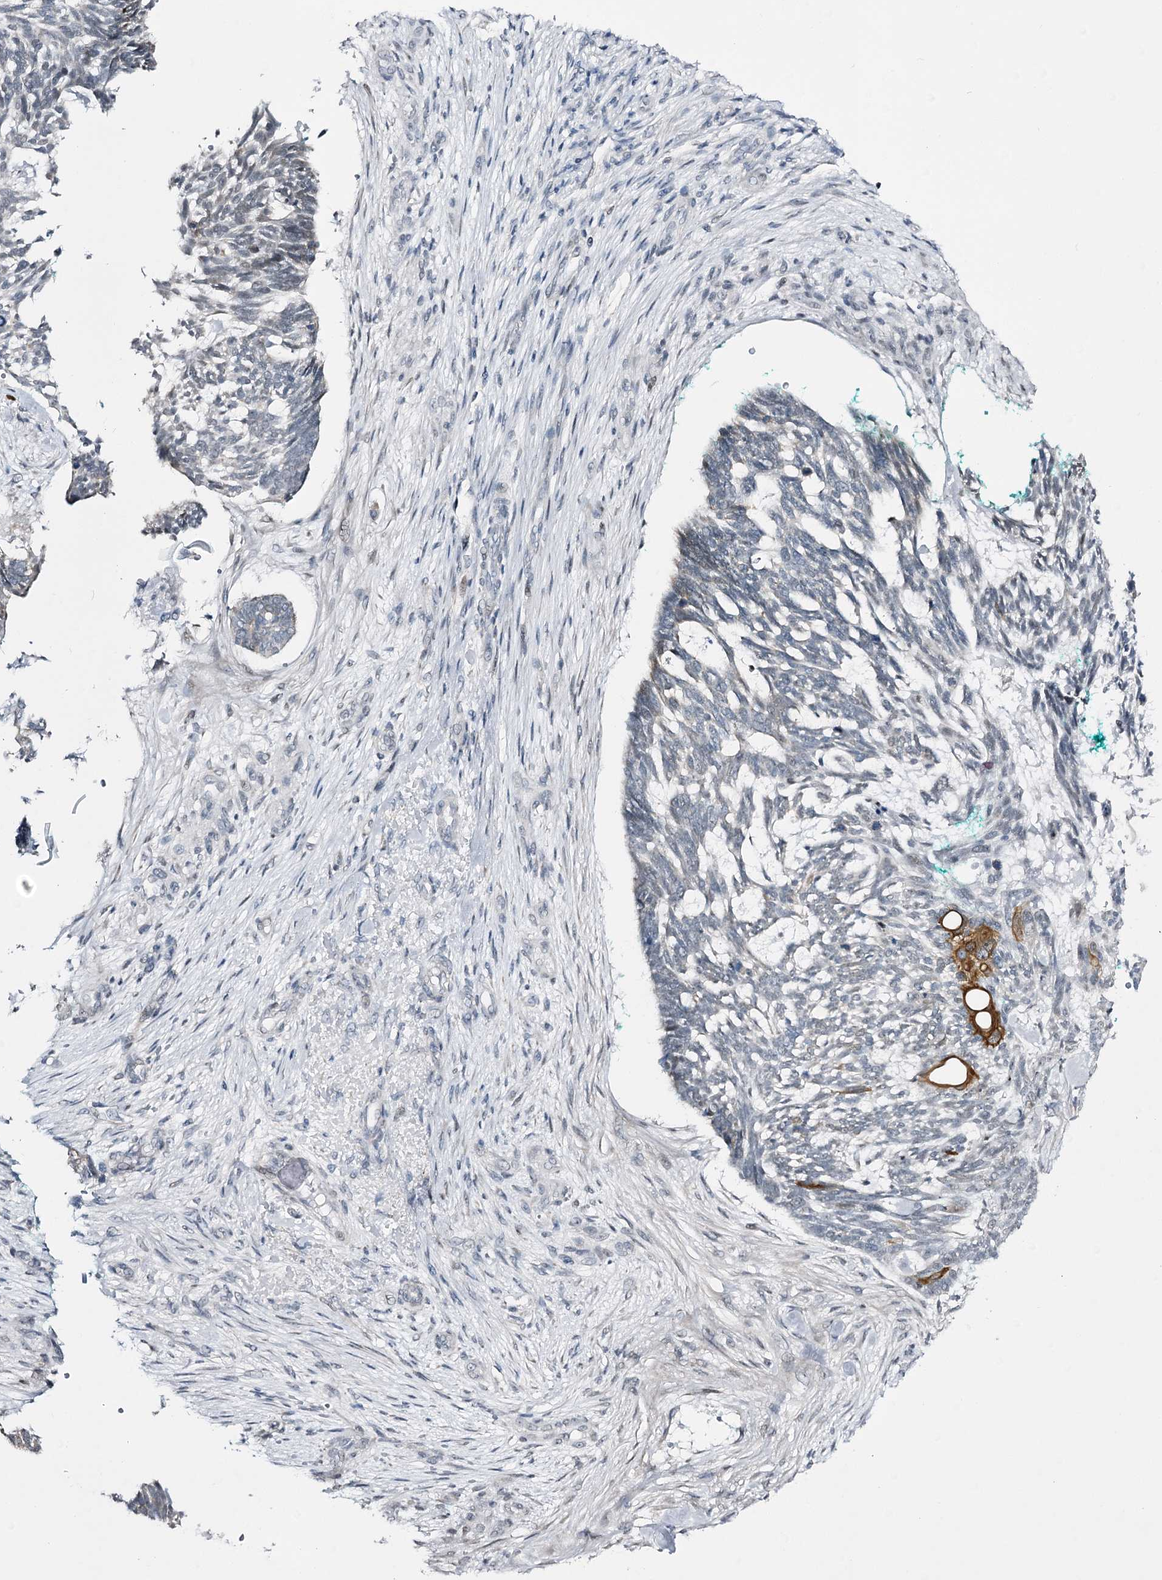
{"staining": {"intensity": "weak", "quantity": "<25%", "location": "cytoplasmic/membranous"}, "tissue": "skin cancer", "cell_type": "Tumor cells", "image_type": "cancer", "snomed": [{"axis": "morphology", "description": "Basal cell carcinoma"}, {"axis": "topography", "description": "Skin"}], "caption": "This photomicrograph is of skin basal cell carcinoma stained with immunohistochemistry to label a protein in brown with the nuclei are counter-stained blue. There is no expression in tumor cells. Nuclei are stained in blue.", "gene": "RBM15B", "patient": {"sex": "male", "age": 88}}